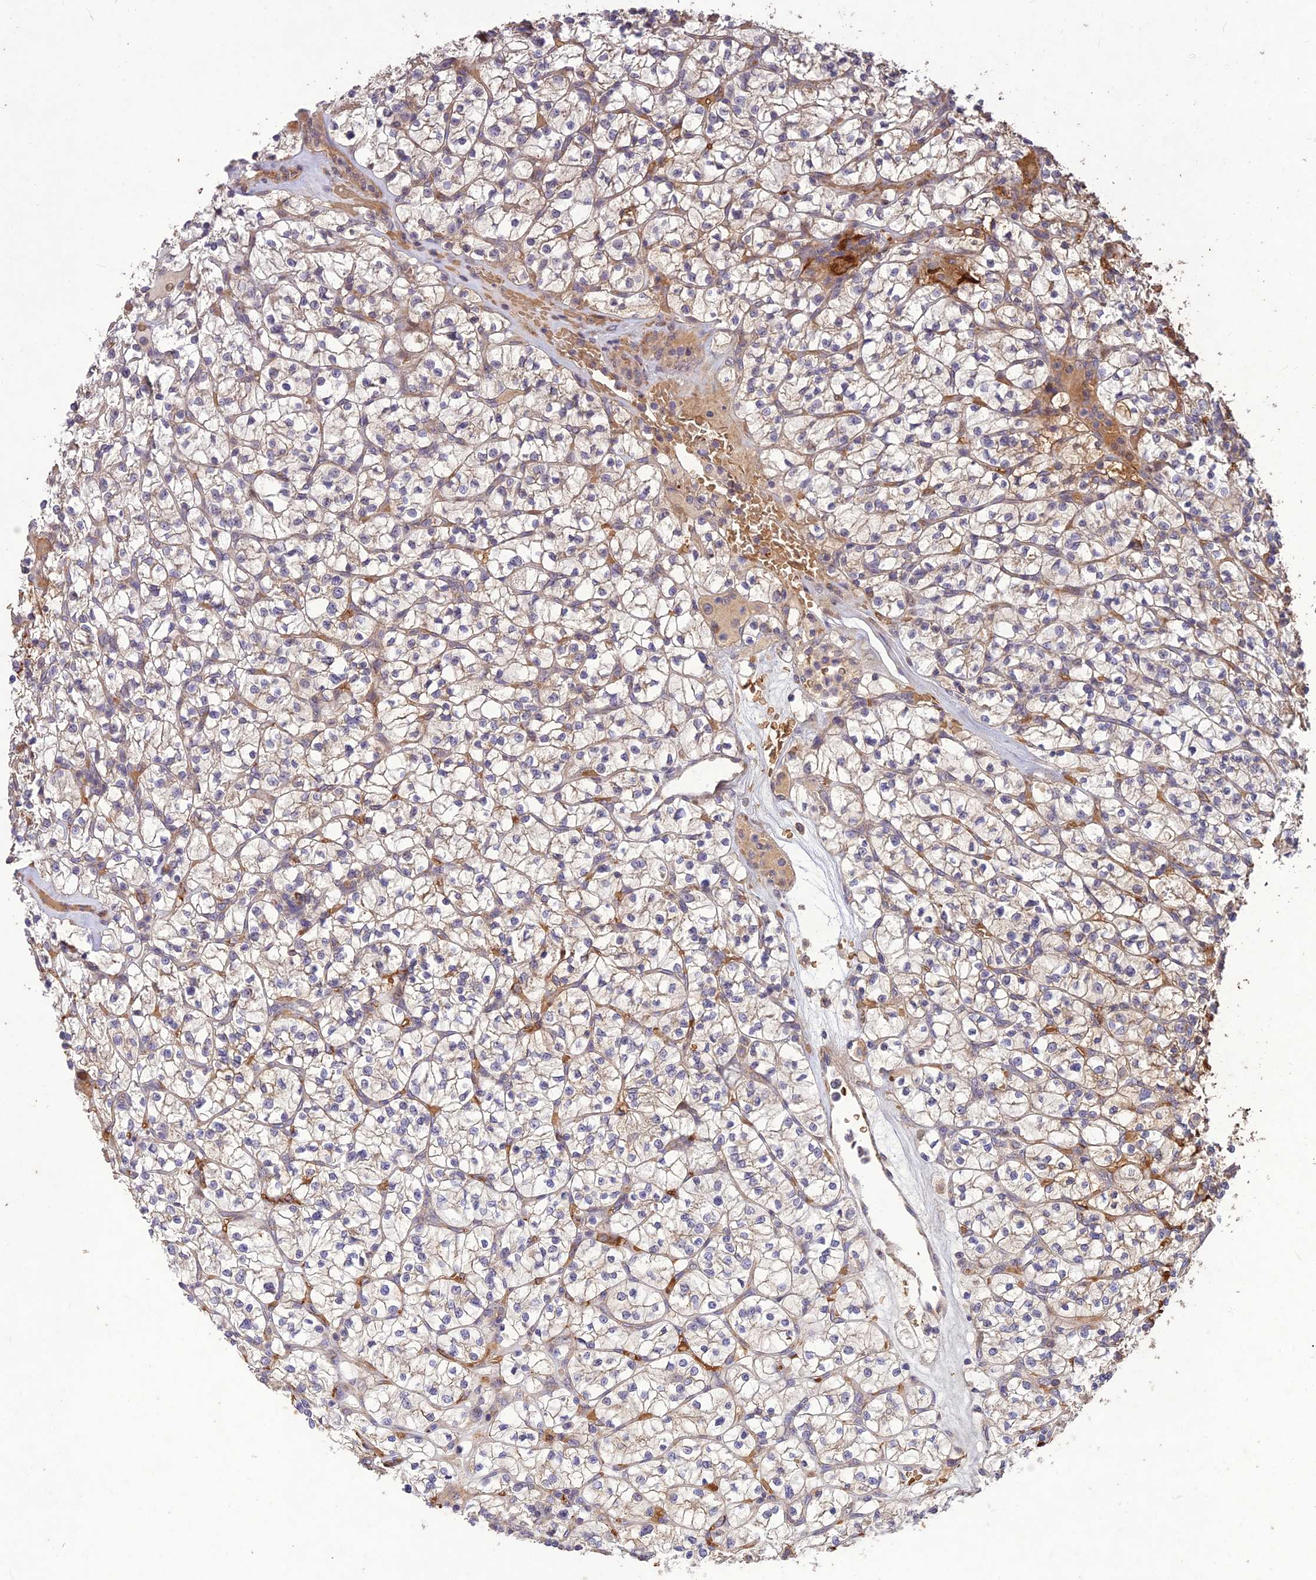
{"staining": {"intensity": "weak", "quantity": "25%-75%", "location": "cytoplasmic/membranous"}, "tissue": "renal cancer", "cell_type": "Tumor cells", "image_type": "cancer", "snomed": [{"axis": "morphology", "description": "Adenocarcinoma, NOS"}, {"axis": "topography", "description": "Kidney"}], "caption": "Protein analysis of renal cancer (adenocarcinoma) tissue exhibits weak cytoplasmic/membranous staining in about 25%-75% of tumor cells. (DAB IHC, brown staining for protein, blue staining for nuclei).", "gene": "PPP1R11", "patient": {"sex": "female", "age": 64}}